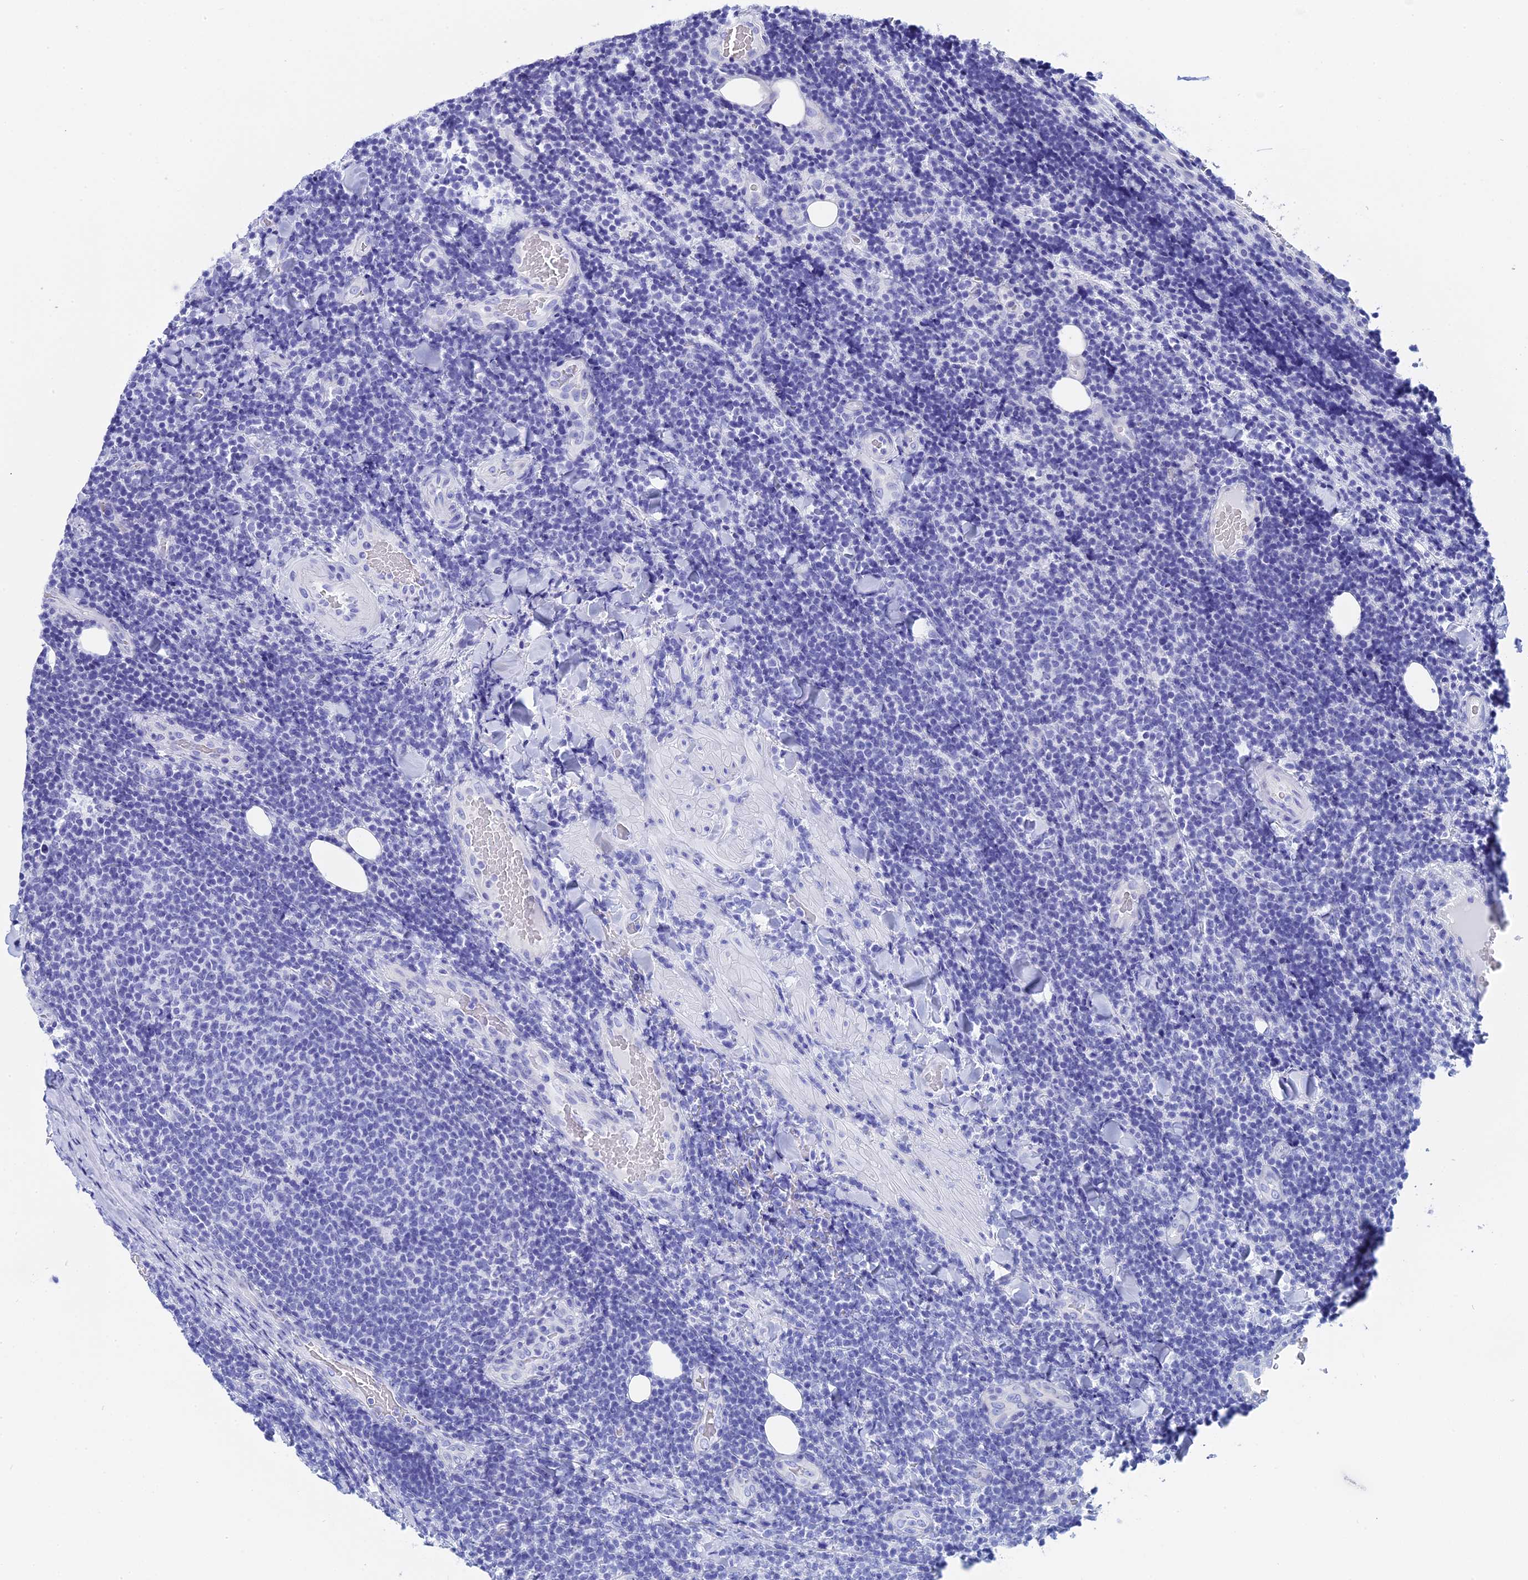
{"staining": {"intensity": "negative", "quantity": "none", "location": "none"}, "tissue": "lymphoma", "cell_type": "Tumor cells", "image_type": "cancer", "snomed": [{"axis": "morphology", "description": "Malignant lymphoma, non-Hodgkin's type, Low grade"}, {"axis": "topography", "description": "Lymph node"}], "caption": "IHC of low-grade malignant lymphoma, non-Hodgkin's type demonstrates no staining in tumor cells. The staining is performed using DAB brown chromogen with nuclei counter-stained in using hematoxylin.", "gene": "TEX101", "patient": {"sex": "male", "age": 66}}